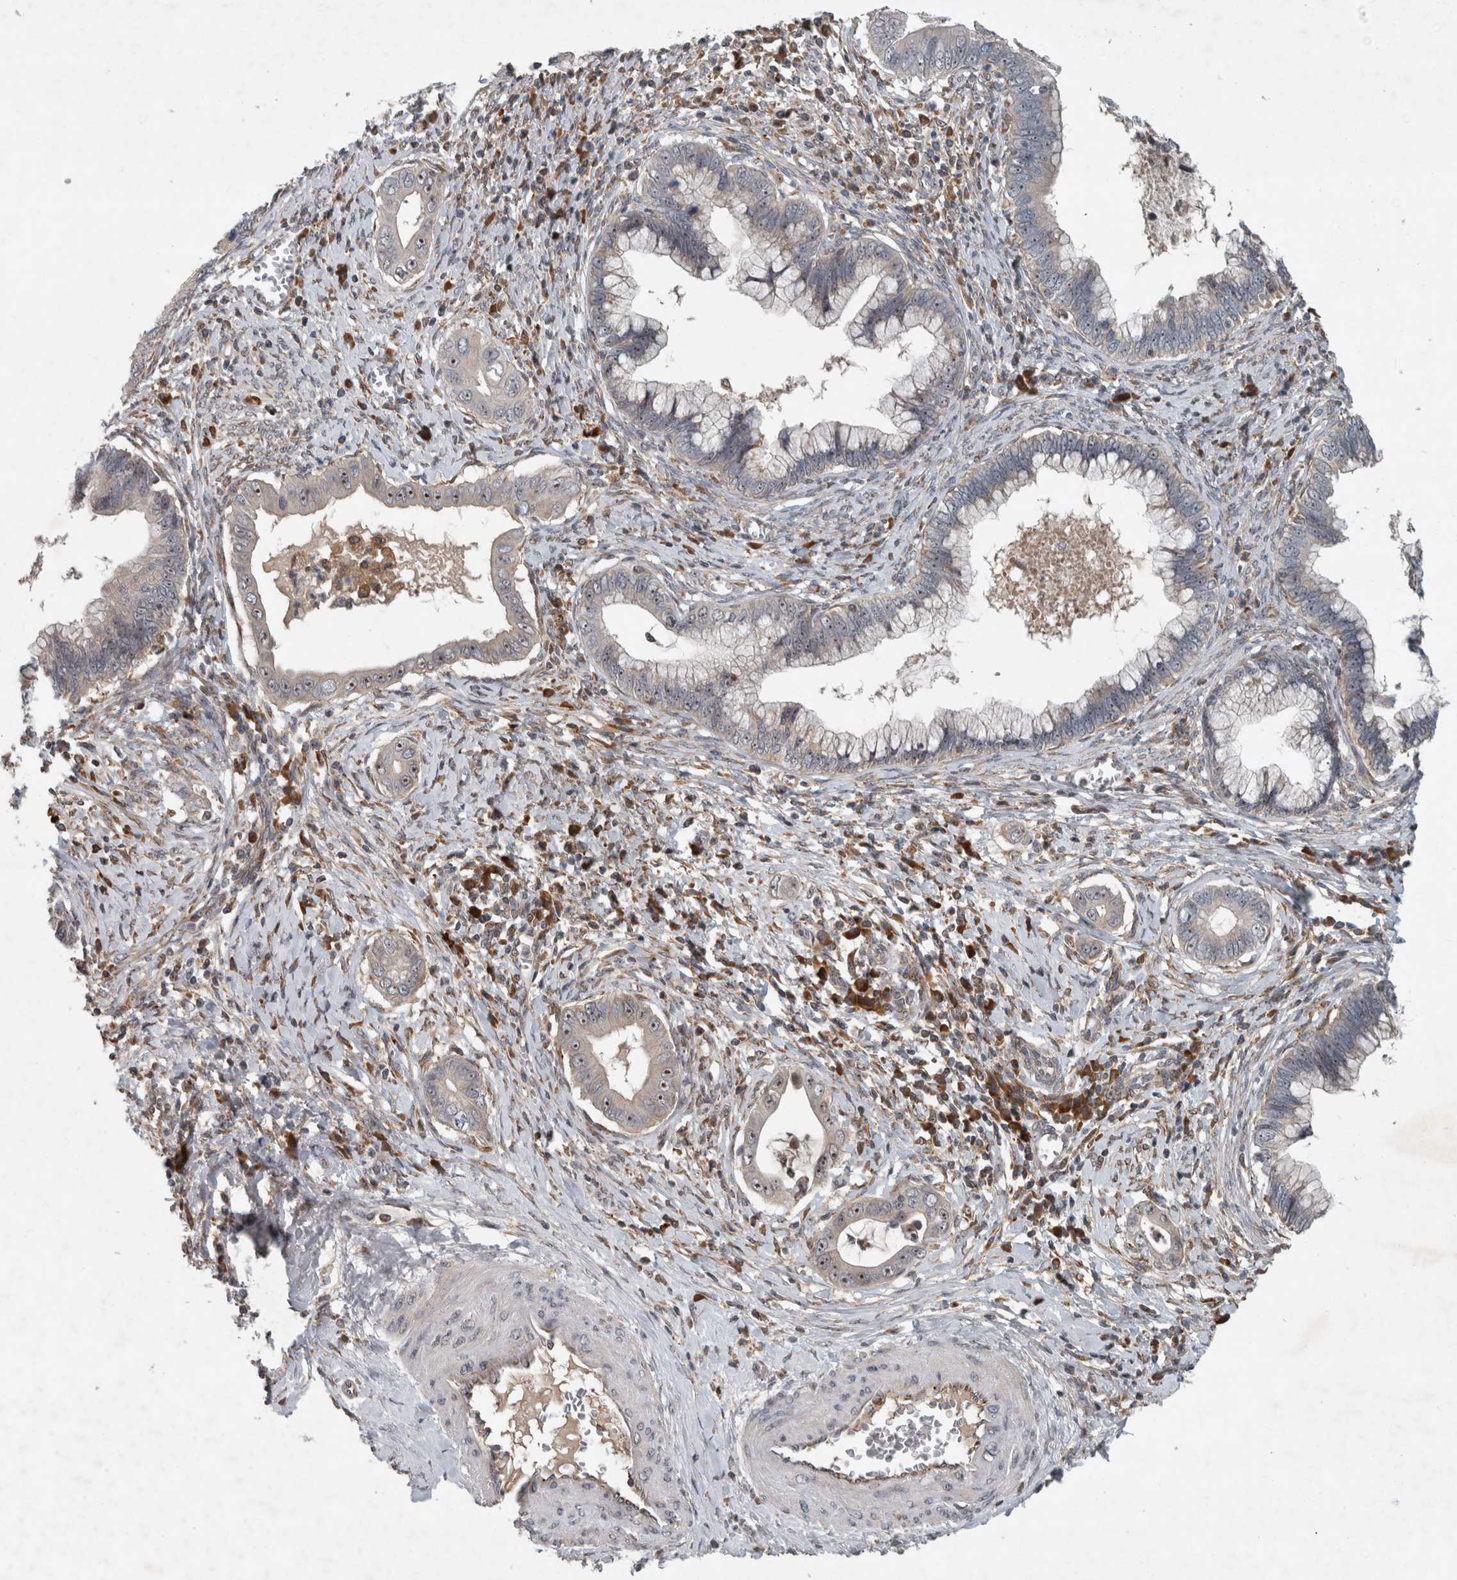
{"staining": {"intensity": "moderate", "quantity": "<25%", "location": "nuclear"}, "tissue": "cervical cancer", "cell_type": "Tumor cells", "image_type": "cancer", "snomed": [{"axis": "morphology", "description": "Adenocarcinoma, NOS"}, {"axis": "topography", "description": "Cervix"}], "caption": "Protein staining of cervical adenocarcinoma tissue exhibits moderate nuclear expression in approximately <25% of tumor cells. The staining is performed using DAB brown chromogen to label protein expression. The nuclei are counter-stained blue using hematoxylin.", "gene": "GPR137B", "patient": {"sex": "female", "age": 44}}